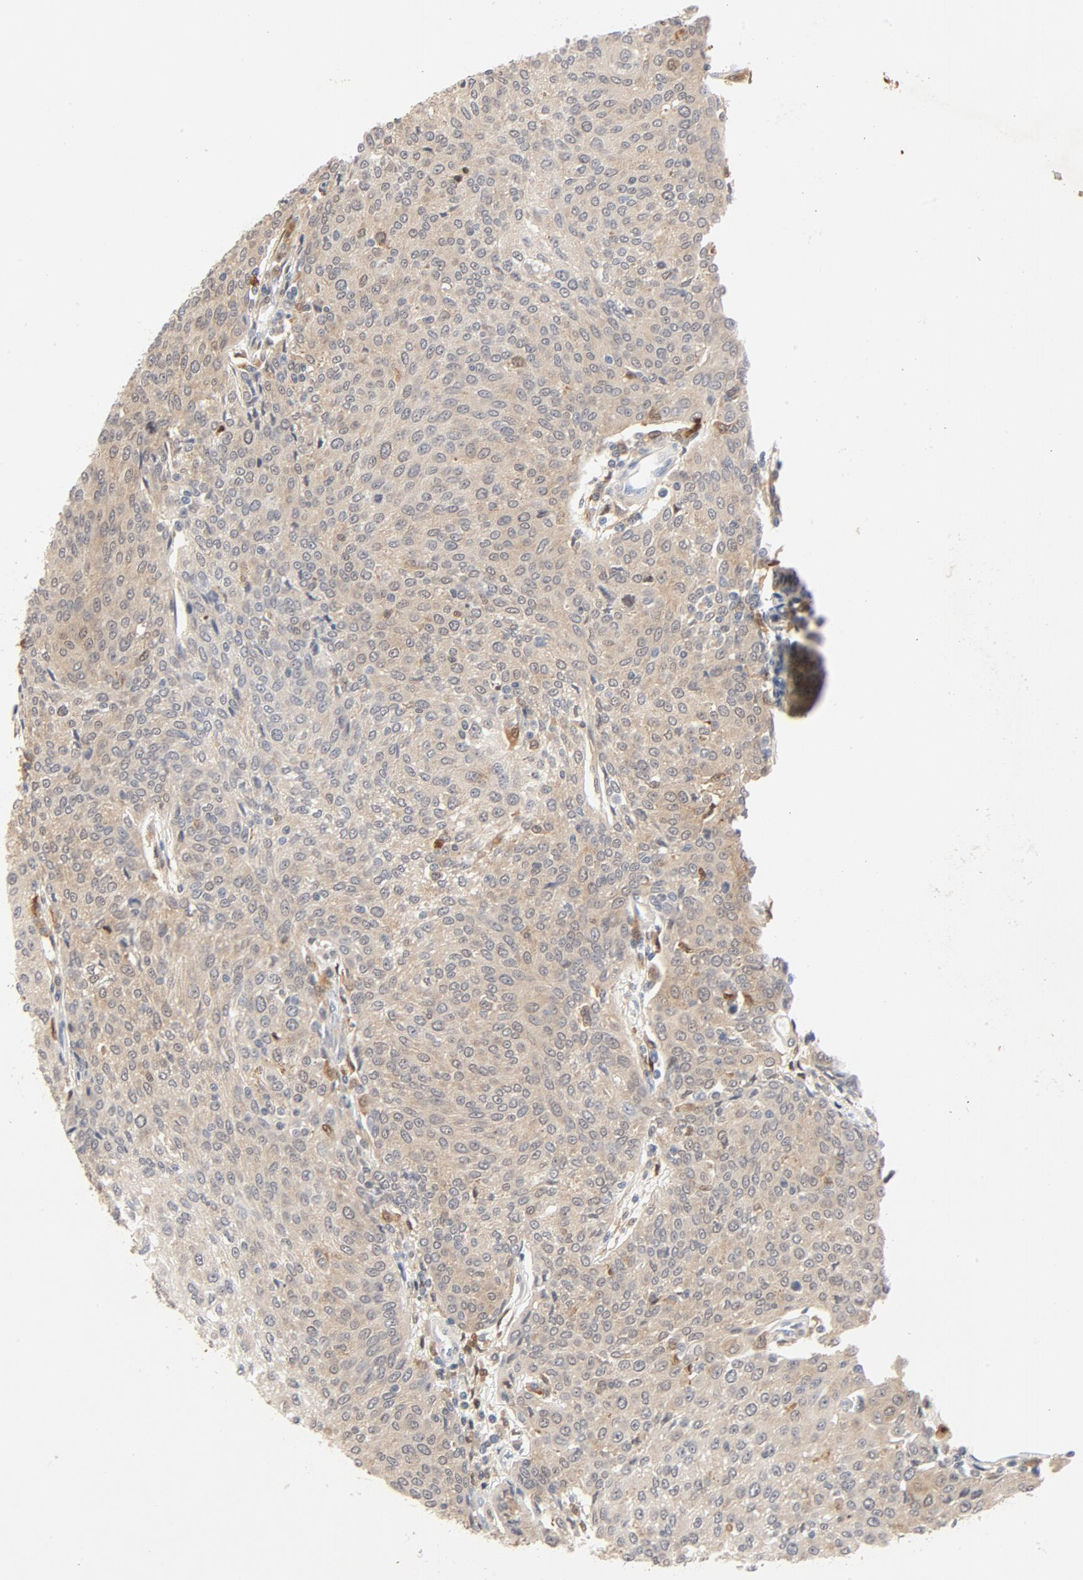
{"staining": {"intensity": "weak", "quantity": ">75%", "location": "cytoplasmic/membranous"}, "tissue": "urothelial cancer", "cell_type": "Tumor cells", "image_type": "cancer", "snomed": [{"axis": "morphology", "description": "Urothelial carcinoma, High grade"}, {"axis": "topography", "description": "Urinary bladder"}], "caption": "Protein expression analysis of urothelial cancer exhibits weak cytoplasmic/membranous staining in approximately >75% of tumor cells. (IHC, brightfield microscopy, high magnification).", "gene": "STAT1", "patient": {"sex": "female", "age": 85}}